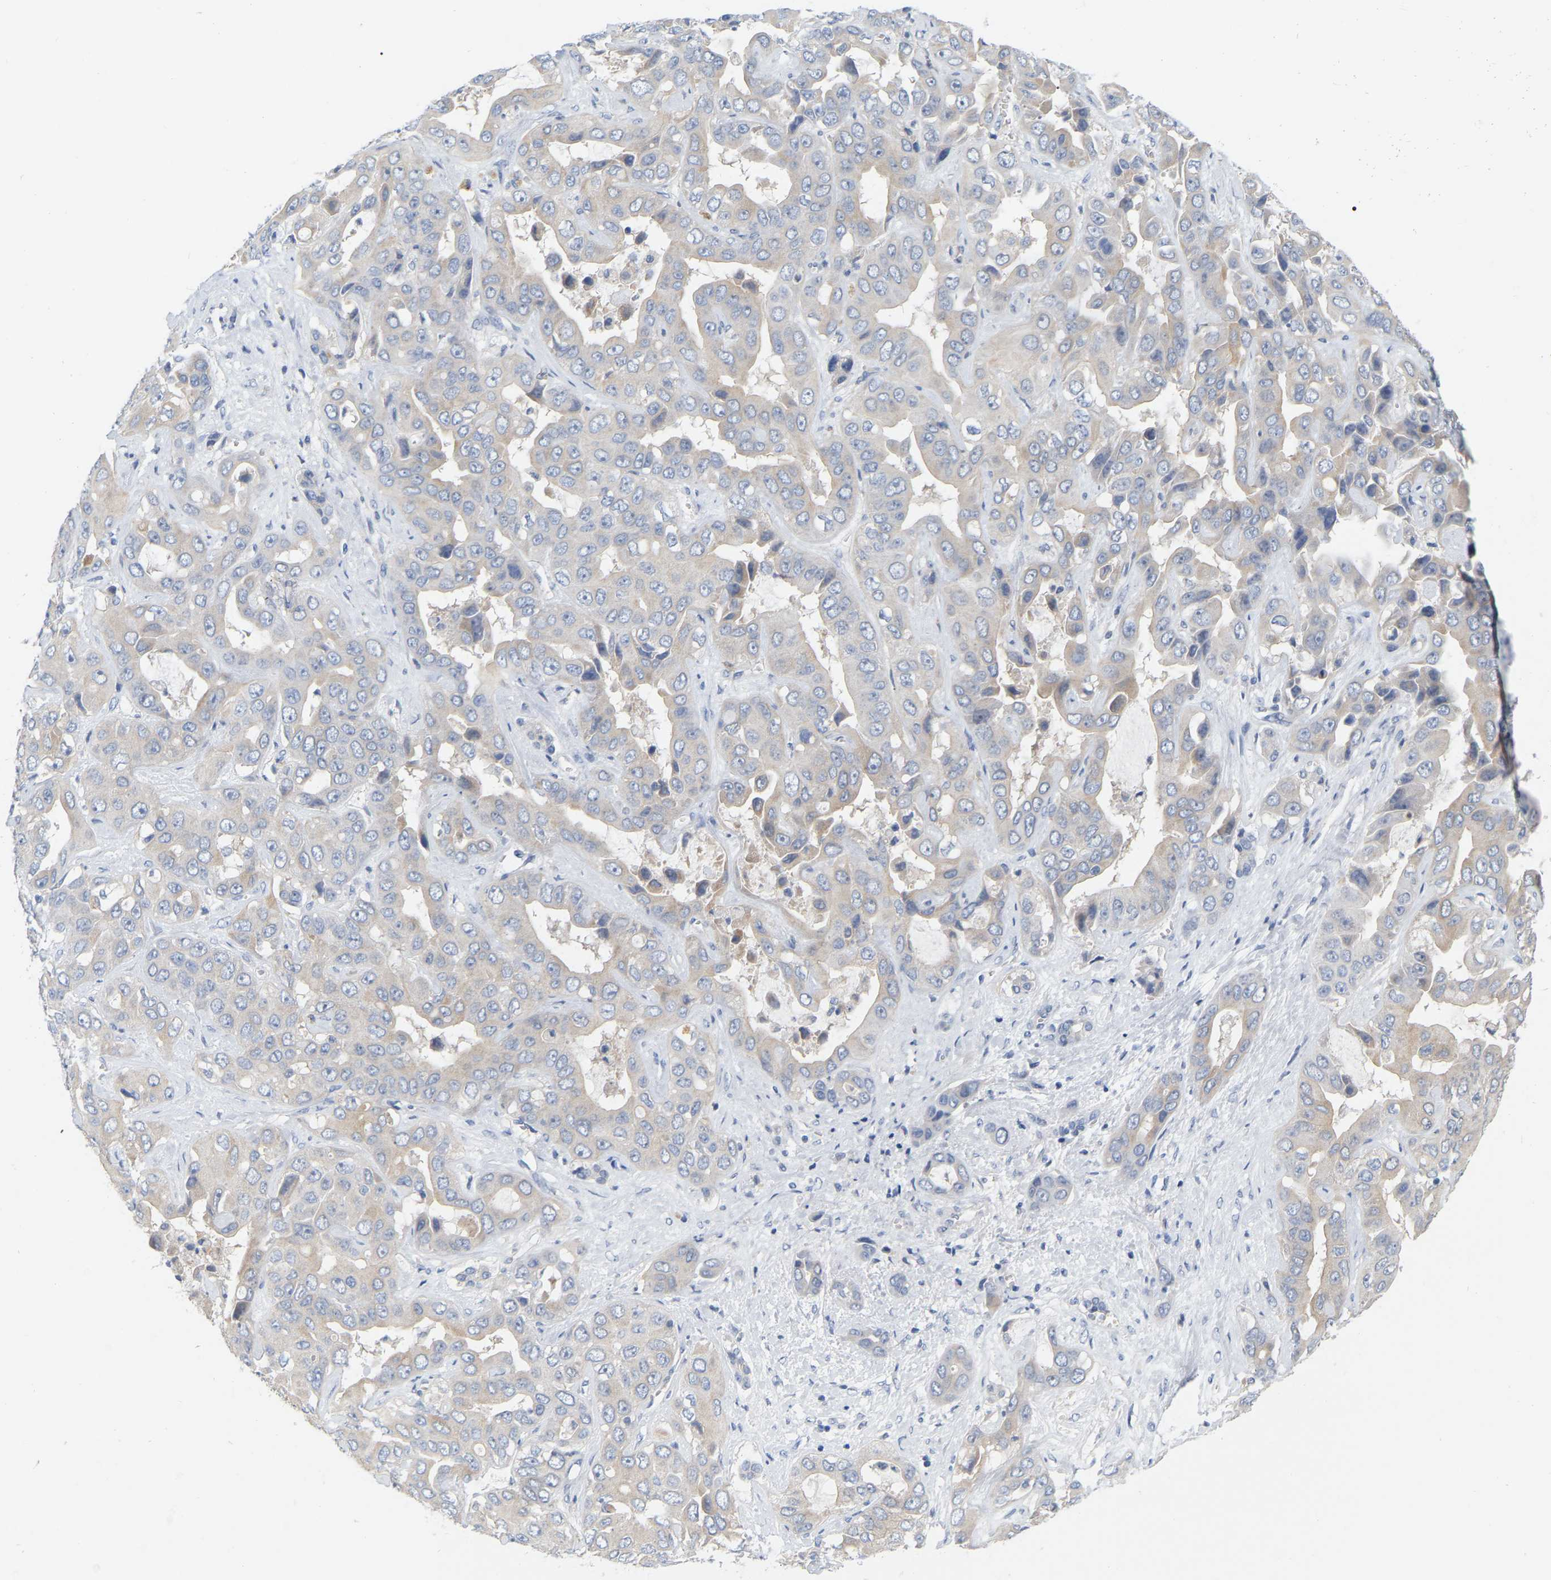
{"staining": {"intensity": "negative", "quantity": "none", "location": "none"}, "tissue": "liver cancer", "cell_type": "Tumor cells", "image_type": "cancer", "snomed": [{"axis": "morphology", "description": "Cholangiocarcinoma"}, {"axis": "topography", "description": "Liver"}], "caption": "A micrograph of liver cholangiocarcinoma stained for a protein shows no brown staining in tumor cells.", "gene": "WIPI2", "patient": {"sex": "female", "age": 52}}